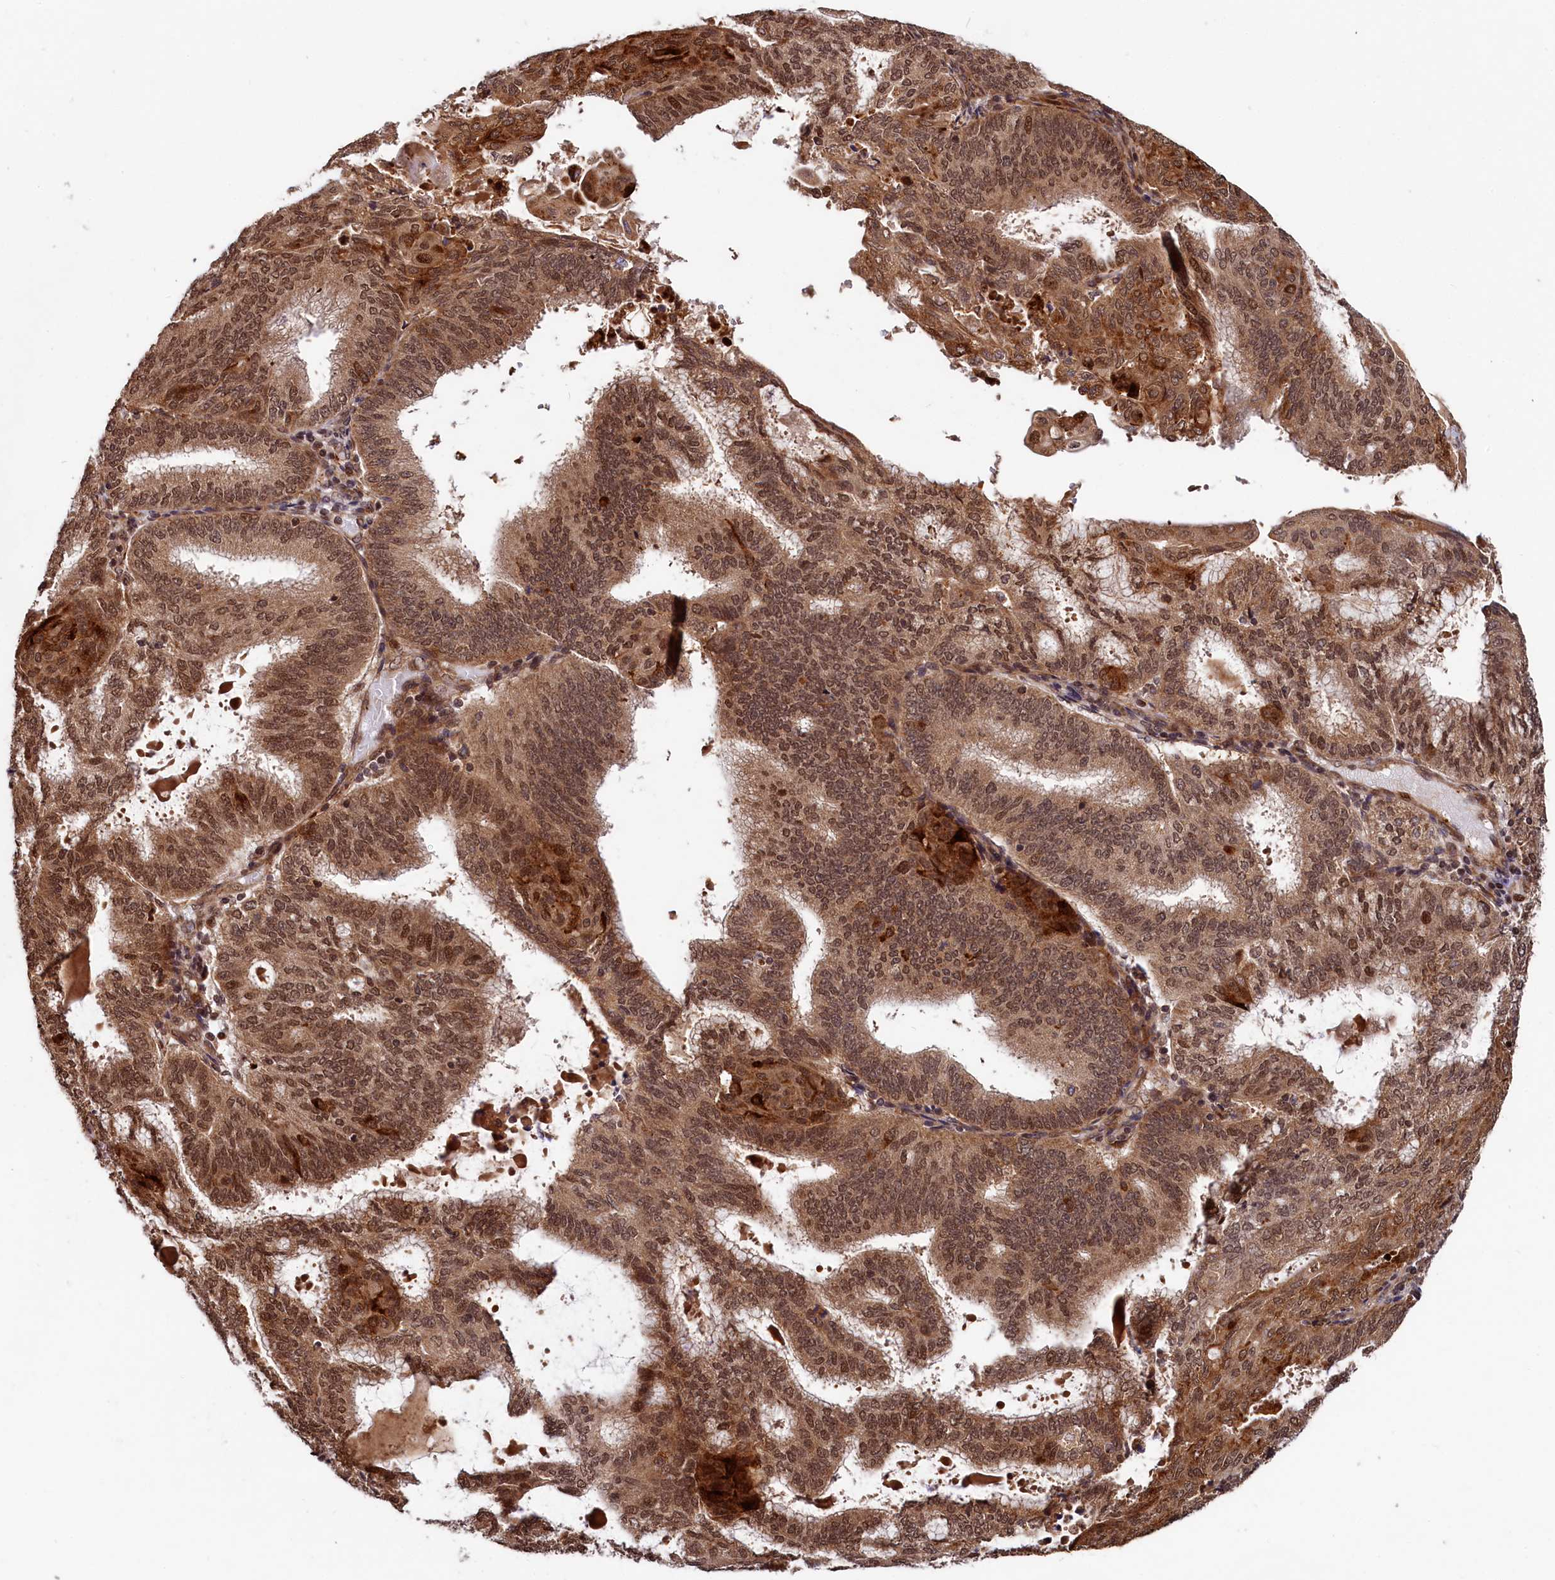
{"staining": {"intensity": "moderate", "quantity": ">75%", "location": "cytoplasmic/membranous,nuclear"}, "tissue": "endometrial cancer", "cell_type": "Tumor cells", "image_type": "cancer", "snomed": [{"axis": "morphology", "description": "Adenocarcinoma, NOS"}, {"axis": "topography", "description": "Endometrium"}], "caption": "A medium amount of moderate cytoplasmic/membranous and nuclear positivity is present in about >75% of tumor cells in endometrial cancer tissue. Using DAB (3,3'-diaminobenzidine) (brown) and hematoxylin (blue) stains, captured at high magnification using brightfield microscopy.", "gene": "TRIM23", "patient": {"sex": "female", "age": 49}}